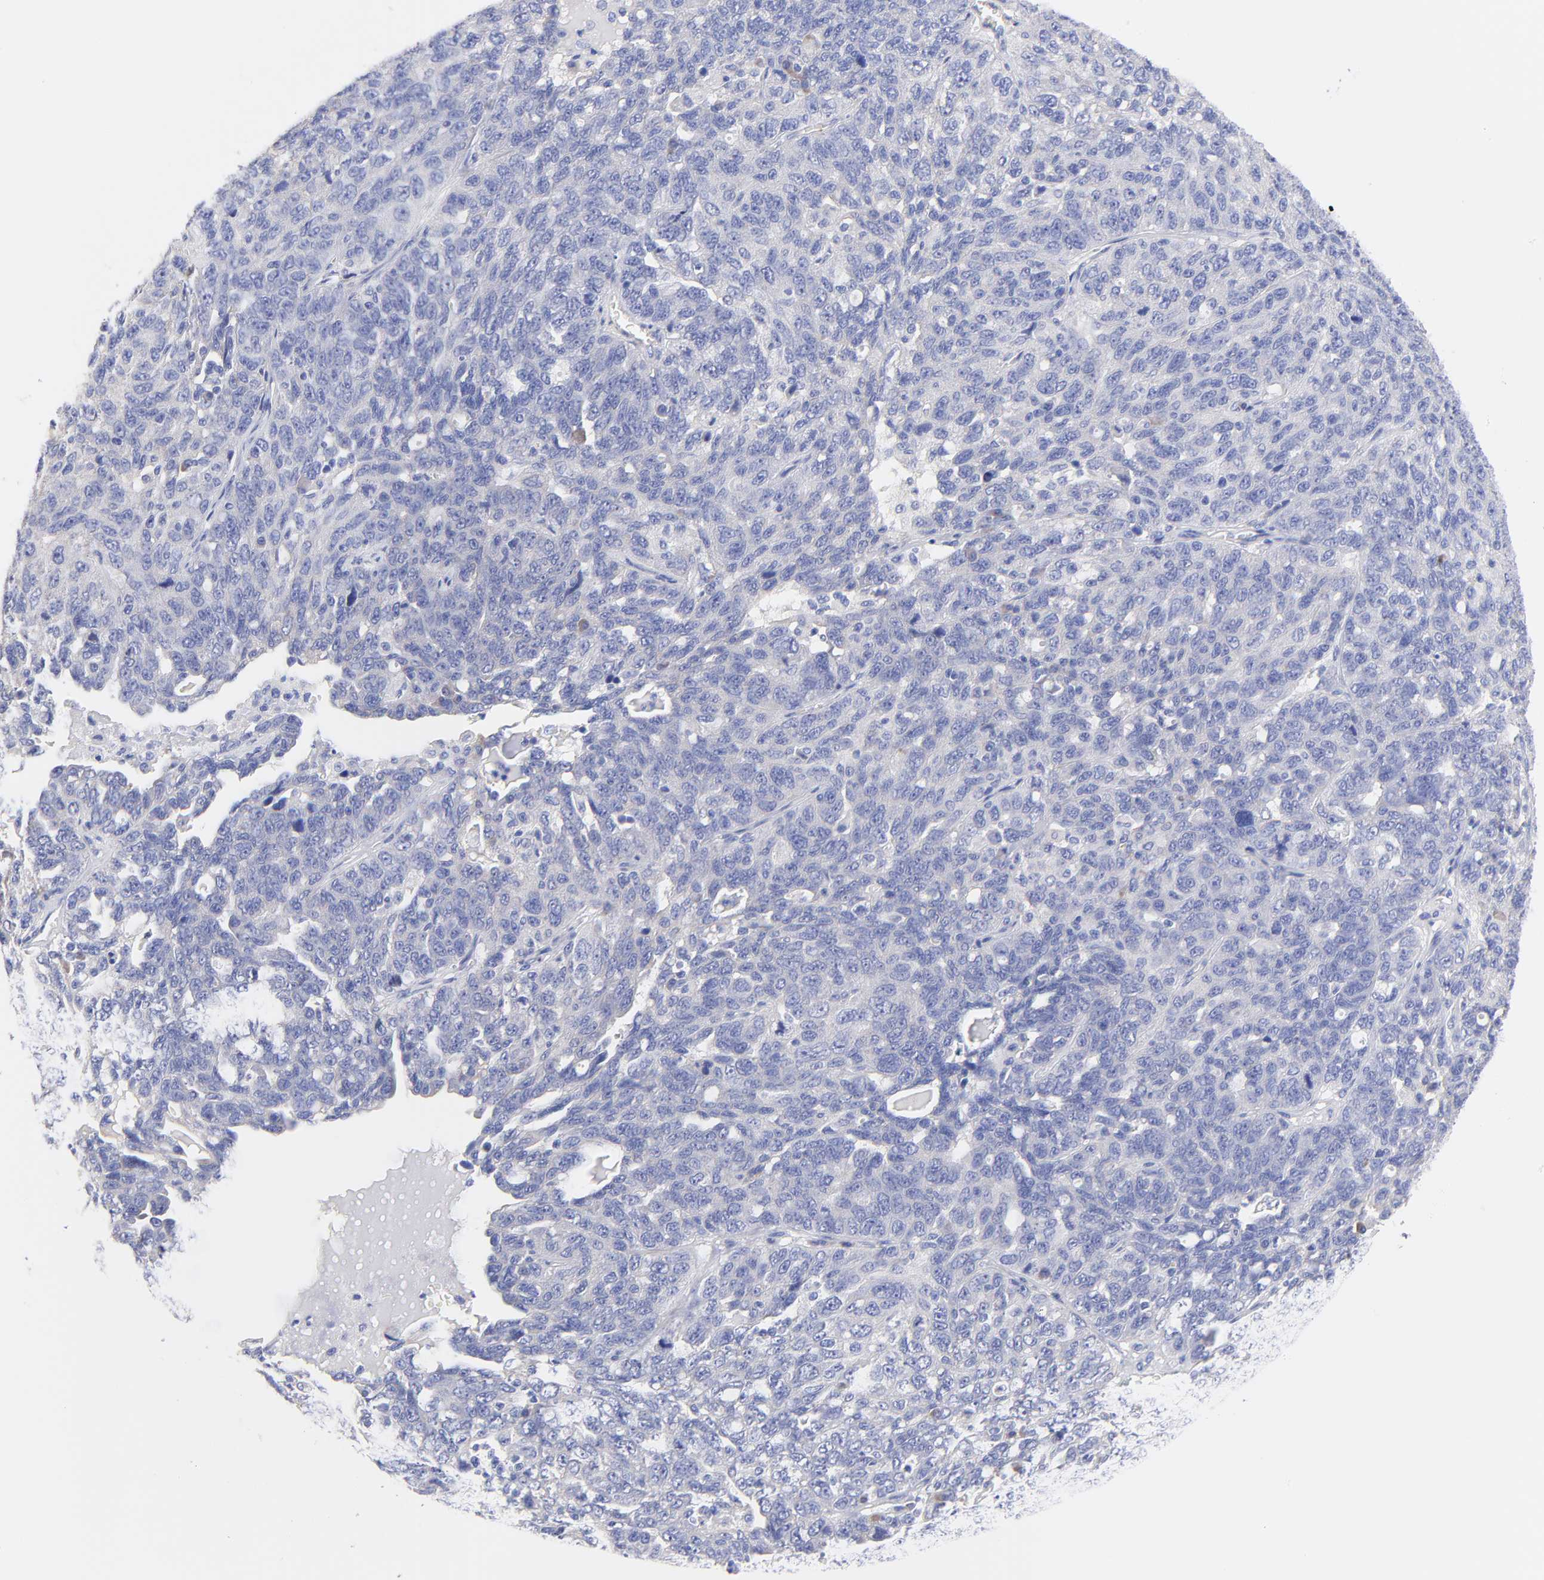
{"staining": {"intensity": "negative", "quantity": "none", "location": "none"}, "tissue": "ovarian cancer", "cell_type": "Tumor cells", "image_type": "cancer", "snomed": [{"axis": "morphology", "description": "Cystadenocarcinoma, serous, NOS"}, {"axis": "topography", "description": "Ovary"}], "caption": "IHC of ovarian cancer (serous cystadenocarcinoma) reveals no staining in tumor cells.", "gene": "TNFRSF13C", "patient": {"sex": "female", "age": 71}}